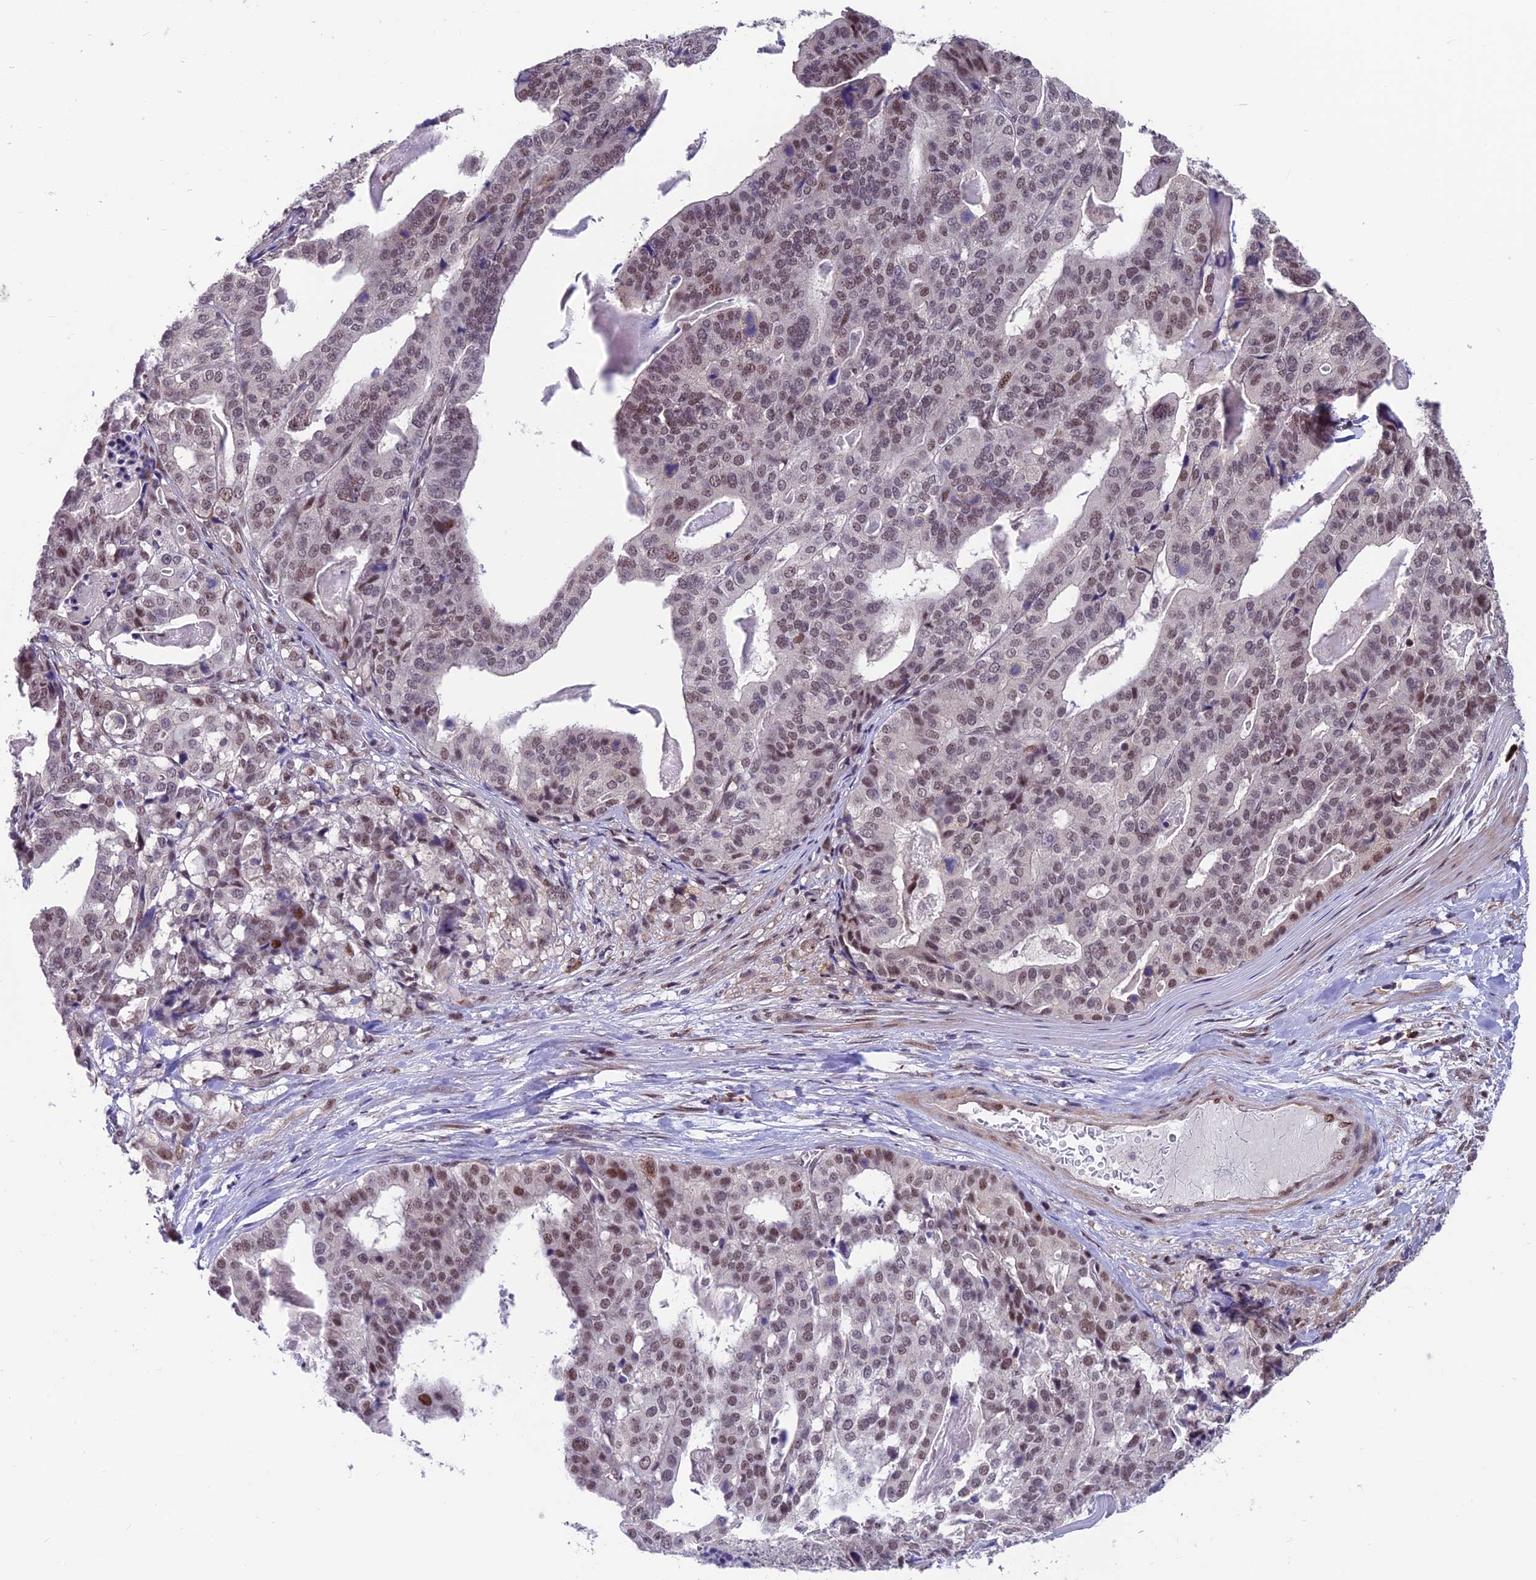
{"staining": {"intensity": "weak", "quantity": "25%-75%", "location": "nuclear"}, "tissue": "stomach cancer", "cell_type": "Tumor cells", "image_type": "cancer", "snomed": [{"axis": "morphology", "description": "Adenocarcinoma, NOS"}, {"axis": "topography", "description": "Stomach"}], "caption": "Human stomach adenocarcinoma stained with a brown dye reveals weak nuclear positive staining in approximately 25%-75% of tumor cells.", "gene": "KIAA1191", "patient": {"sex": "male", "age": 48}}